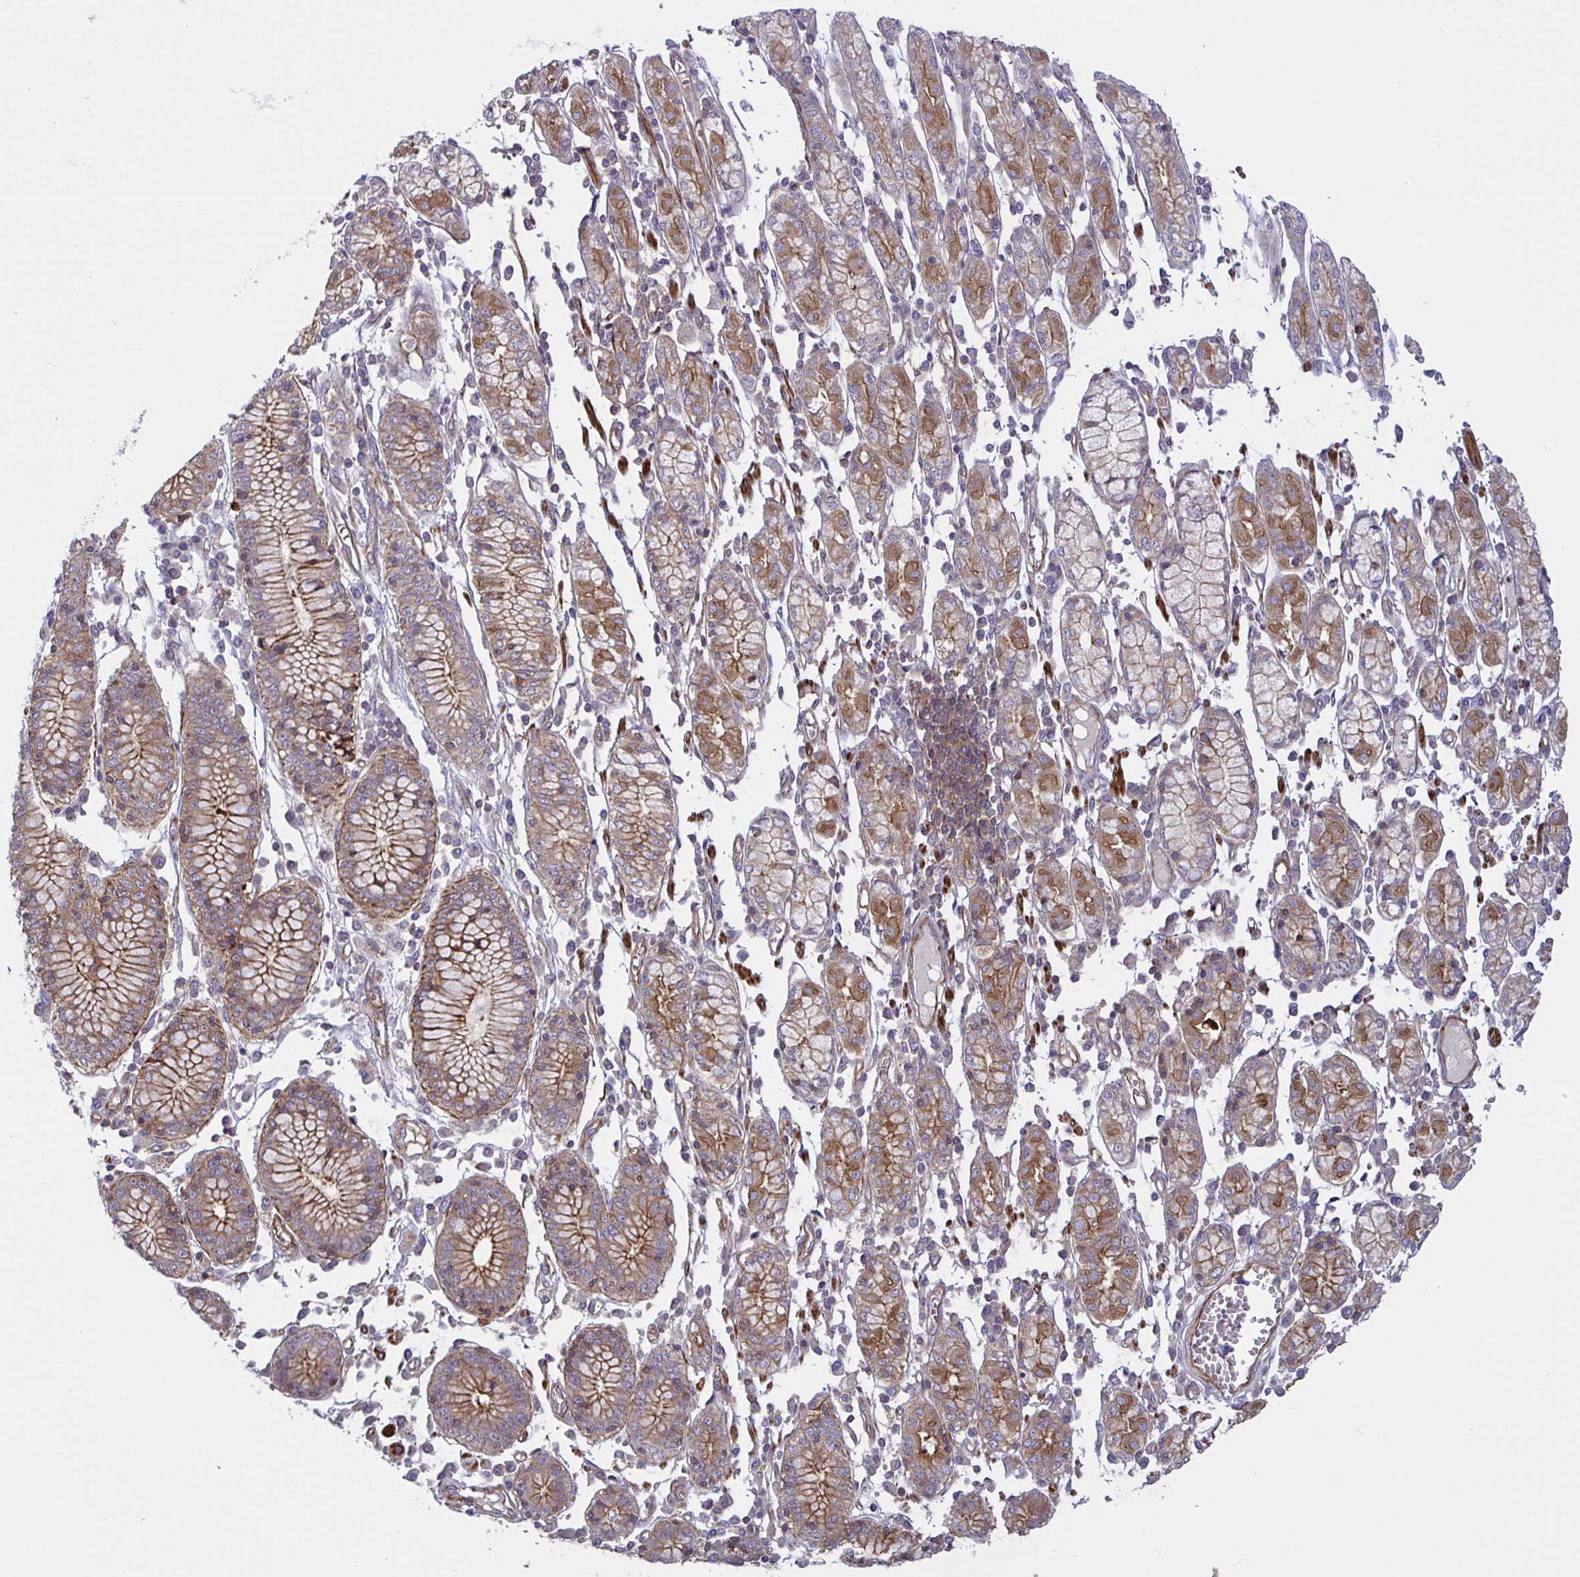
{"staining": {"intensity": "moderate", "quantity": "25%-75%", "location": "cytoplasmic/membranous"}, "tissue": "stomach cancer", "cell_type": "Tumor cells", "image_type": "cancer", "snomed": [{"axis": "morphology", "description": "Adenocarcinoma, NOS"}, {"axis": "topography", "description": "Stomach"}], "caption": "Immunohistochemical staining of human stomach cancer (adenocarcinoma) exhibits medium levels of moderate cytoplasmic/membranous protein staining in approximately 25%-75% of tumor cells. (brown staining indicates protein expression, while blue staining denotes nuclei).", "gene": "TANK", "patient": {"sex": "female", "age": 59}}